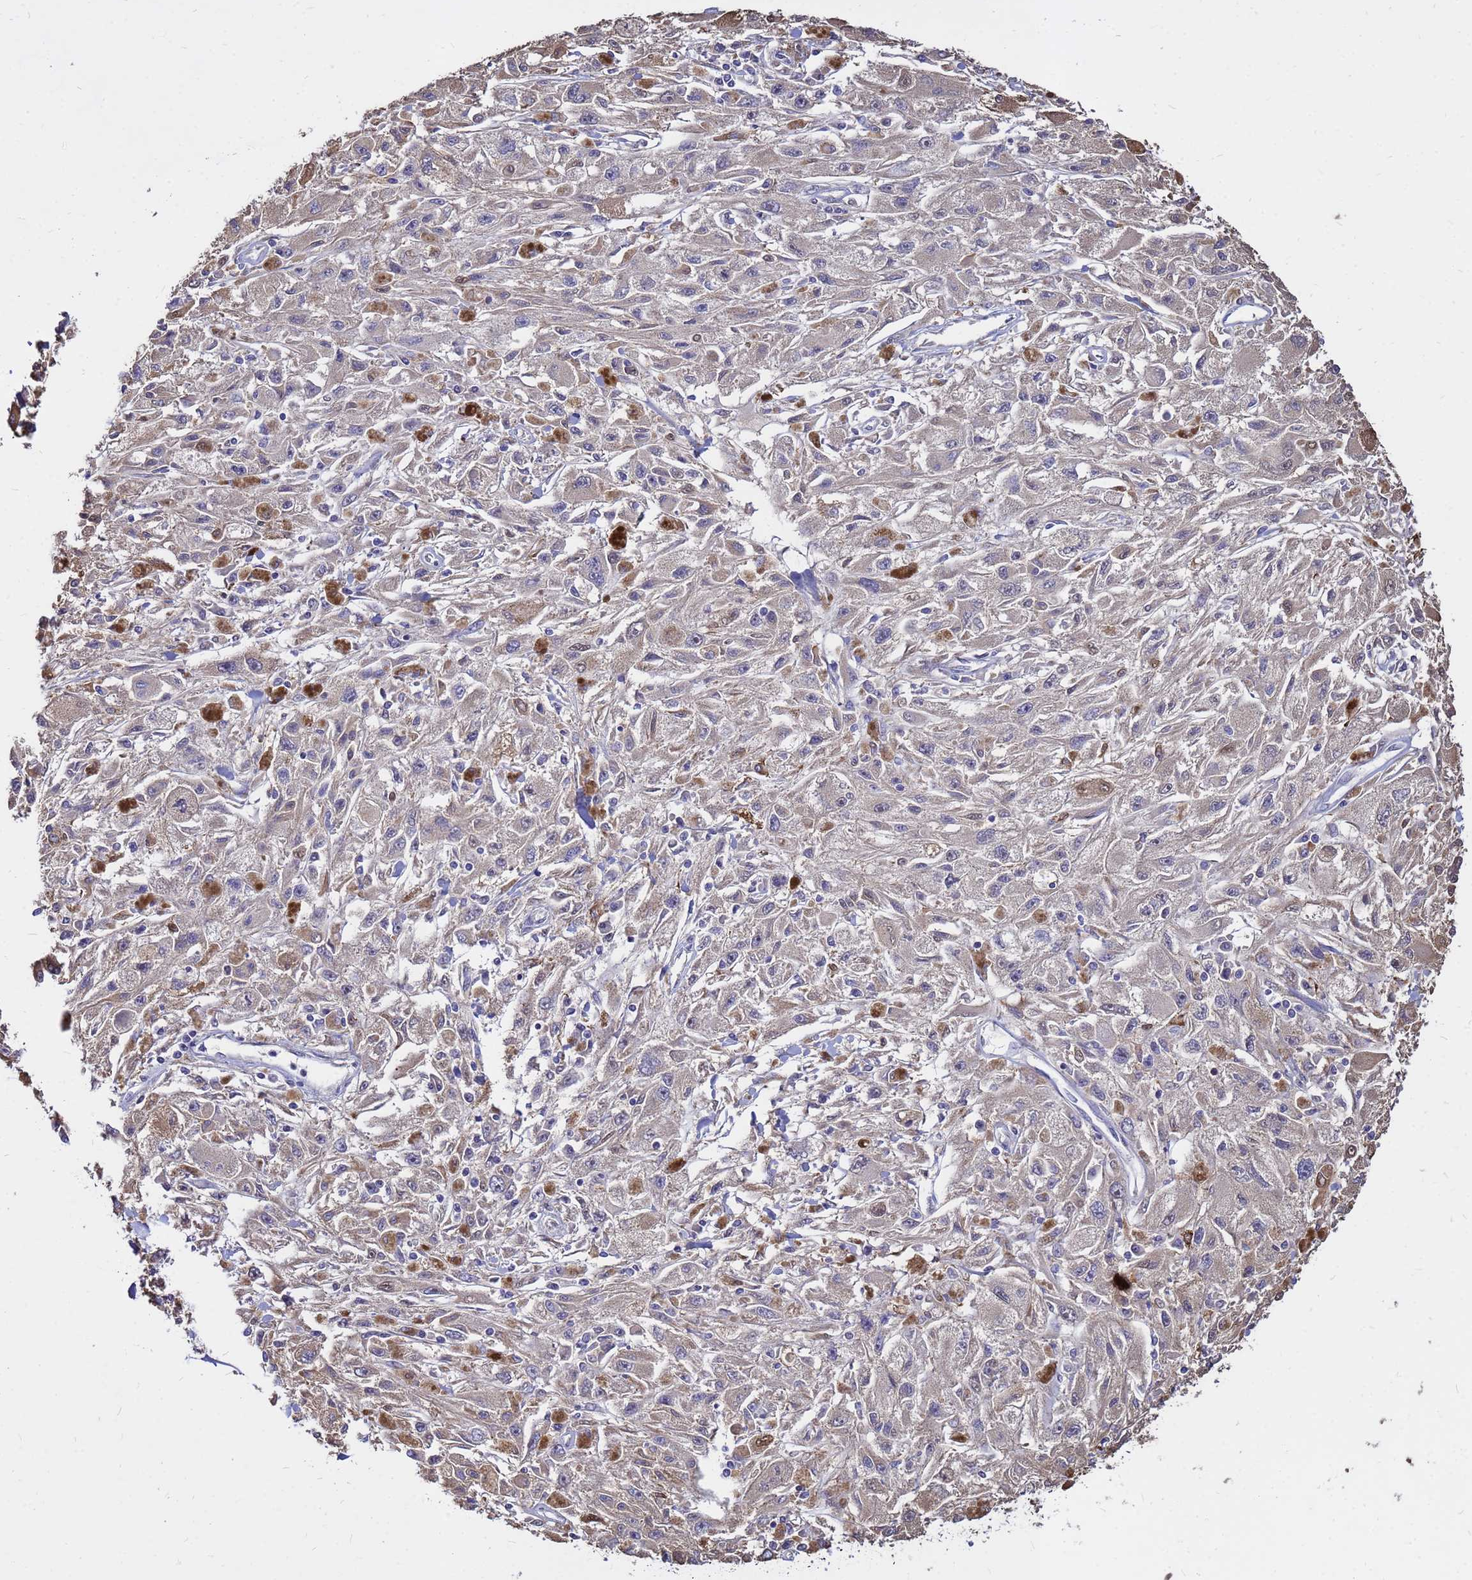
{"staining": {"intensity": "weak", "quantity": "25%-75%", "location": "cytoplasmic/membranous,nuclear"}, "tissue": "melanoma", "cell_type": "Tumor cells", "image_type": "cancer", "snomed": [{"axis": "morphology", "description": "Malignant melanoma, Metastatic site"}, {"axis": "topography", "description": "Skin"}], "caption": "Immunohistochemistry of human melanoma shows low levels of weak cytoplasmic/membranous and nuclear expression in approximately 25%-75% of tumor cells. The staining was performed using DAB to visualize the protein expression in brown, while the nuclei were stained in blue with hematoxylin (Magnification: 20x).", "gene": "MOB2", "patient": {"sex": "male", "age": 53}}